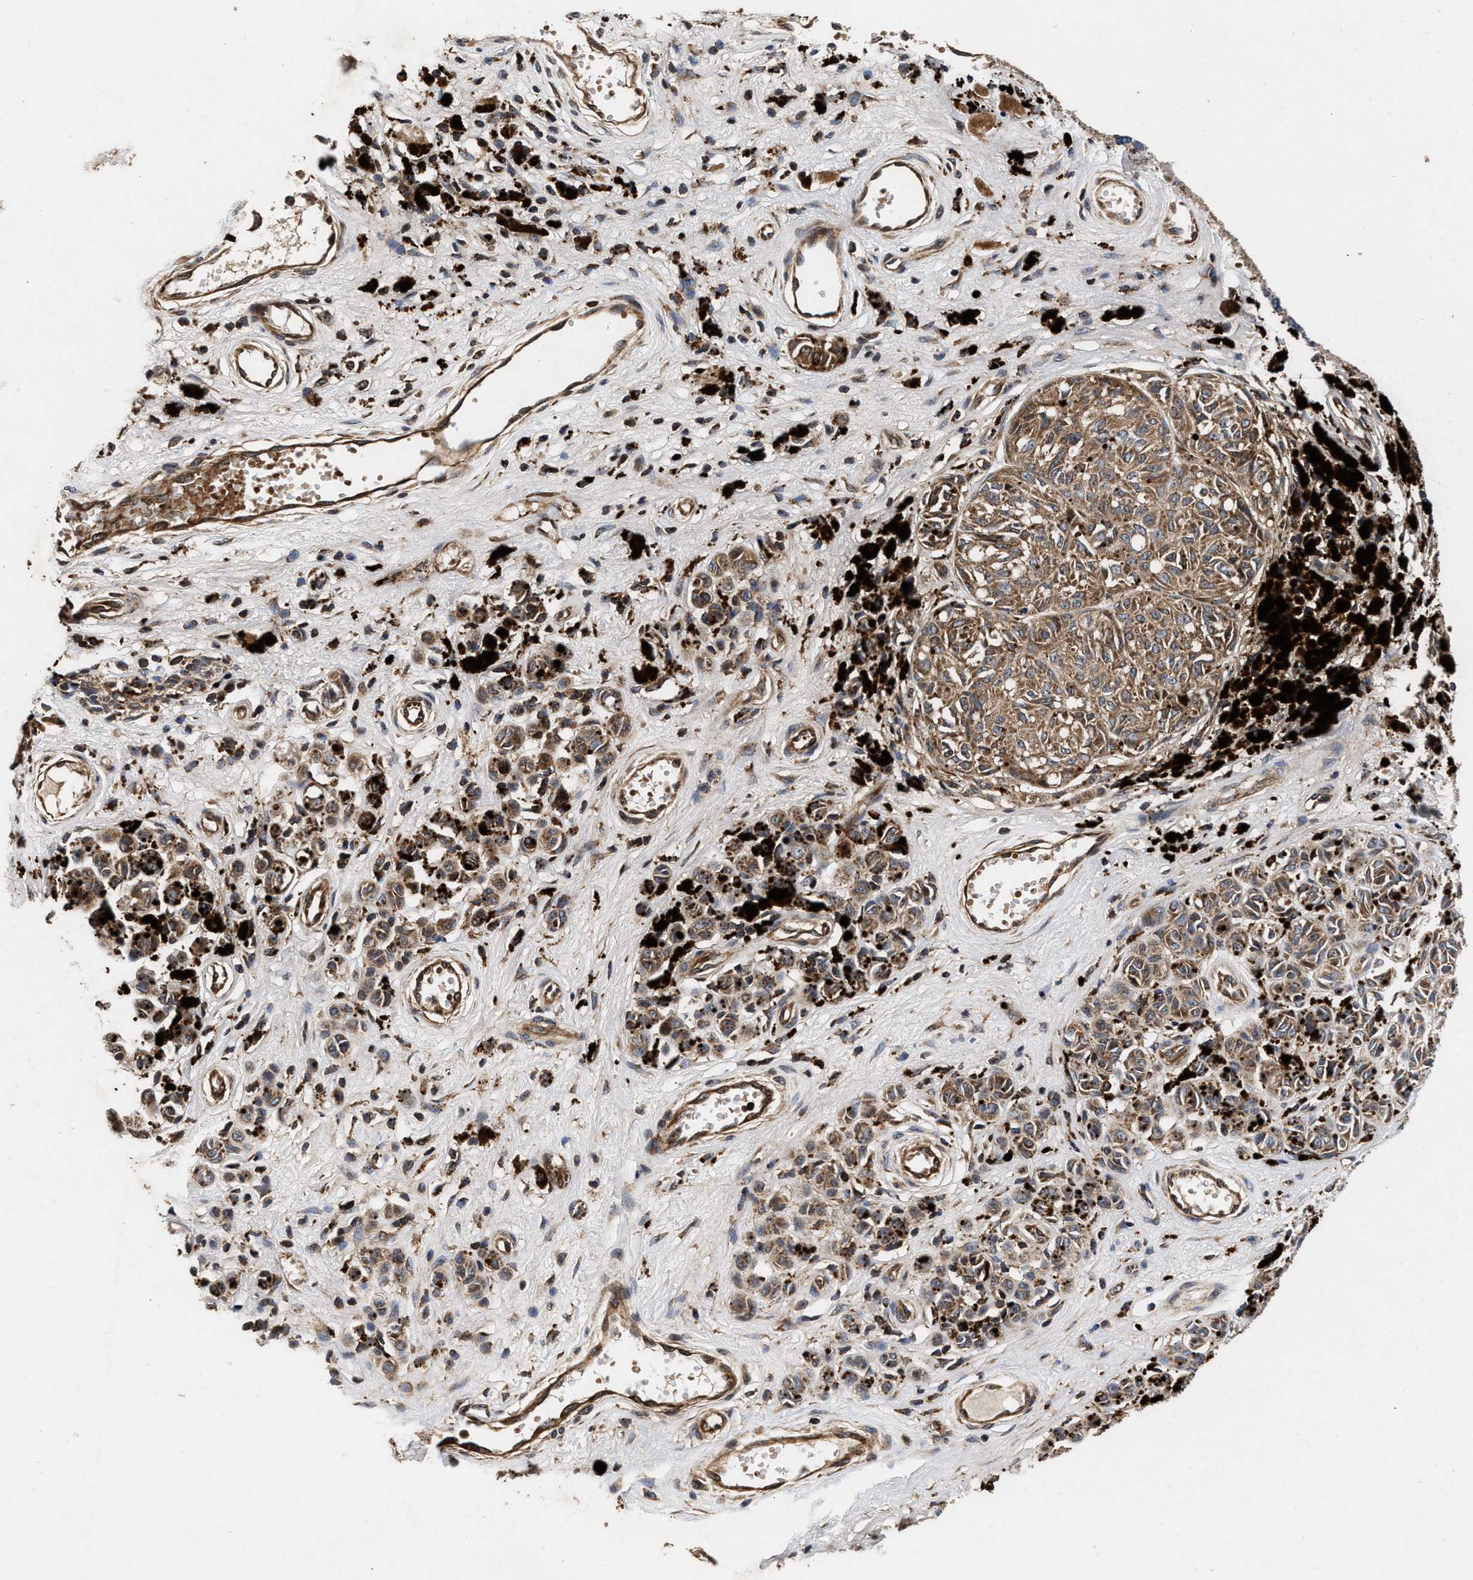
{"staining": {"intensity": "moderate", "quantity": ">75%", "location": "cytoplasmic/membranous"}, "tissue": "melanoma", "cell_type": "Tumor cells", "image_type": "cancer", "snomed": [{"axis": "morphology", "description": "Malignant melanoma, NOS"}, {"axis": "topography", "description": "Skin"}], "caption": "DAB (3,3'-diaminobenzidine) immunohistochemical staining of melanoma displays moderate cytoplasmic/membranous protein positivity in about >75% of tumor cells.", "gene": "NFKB2", "patient": {"sex": "female", "age": 64}}